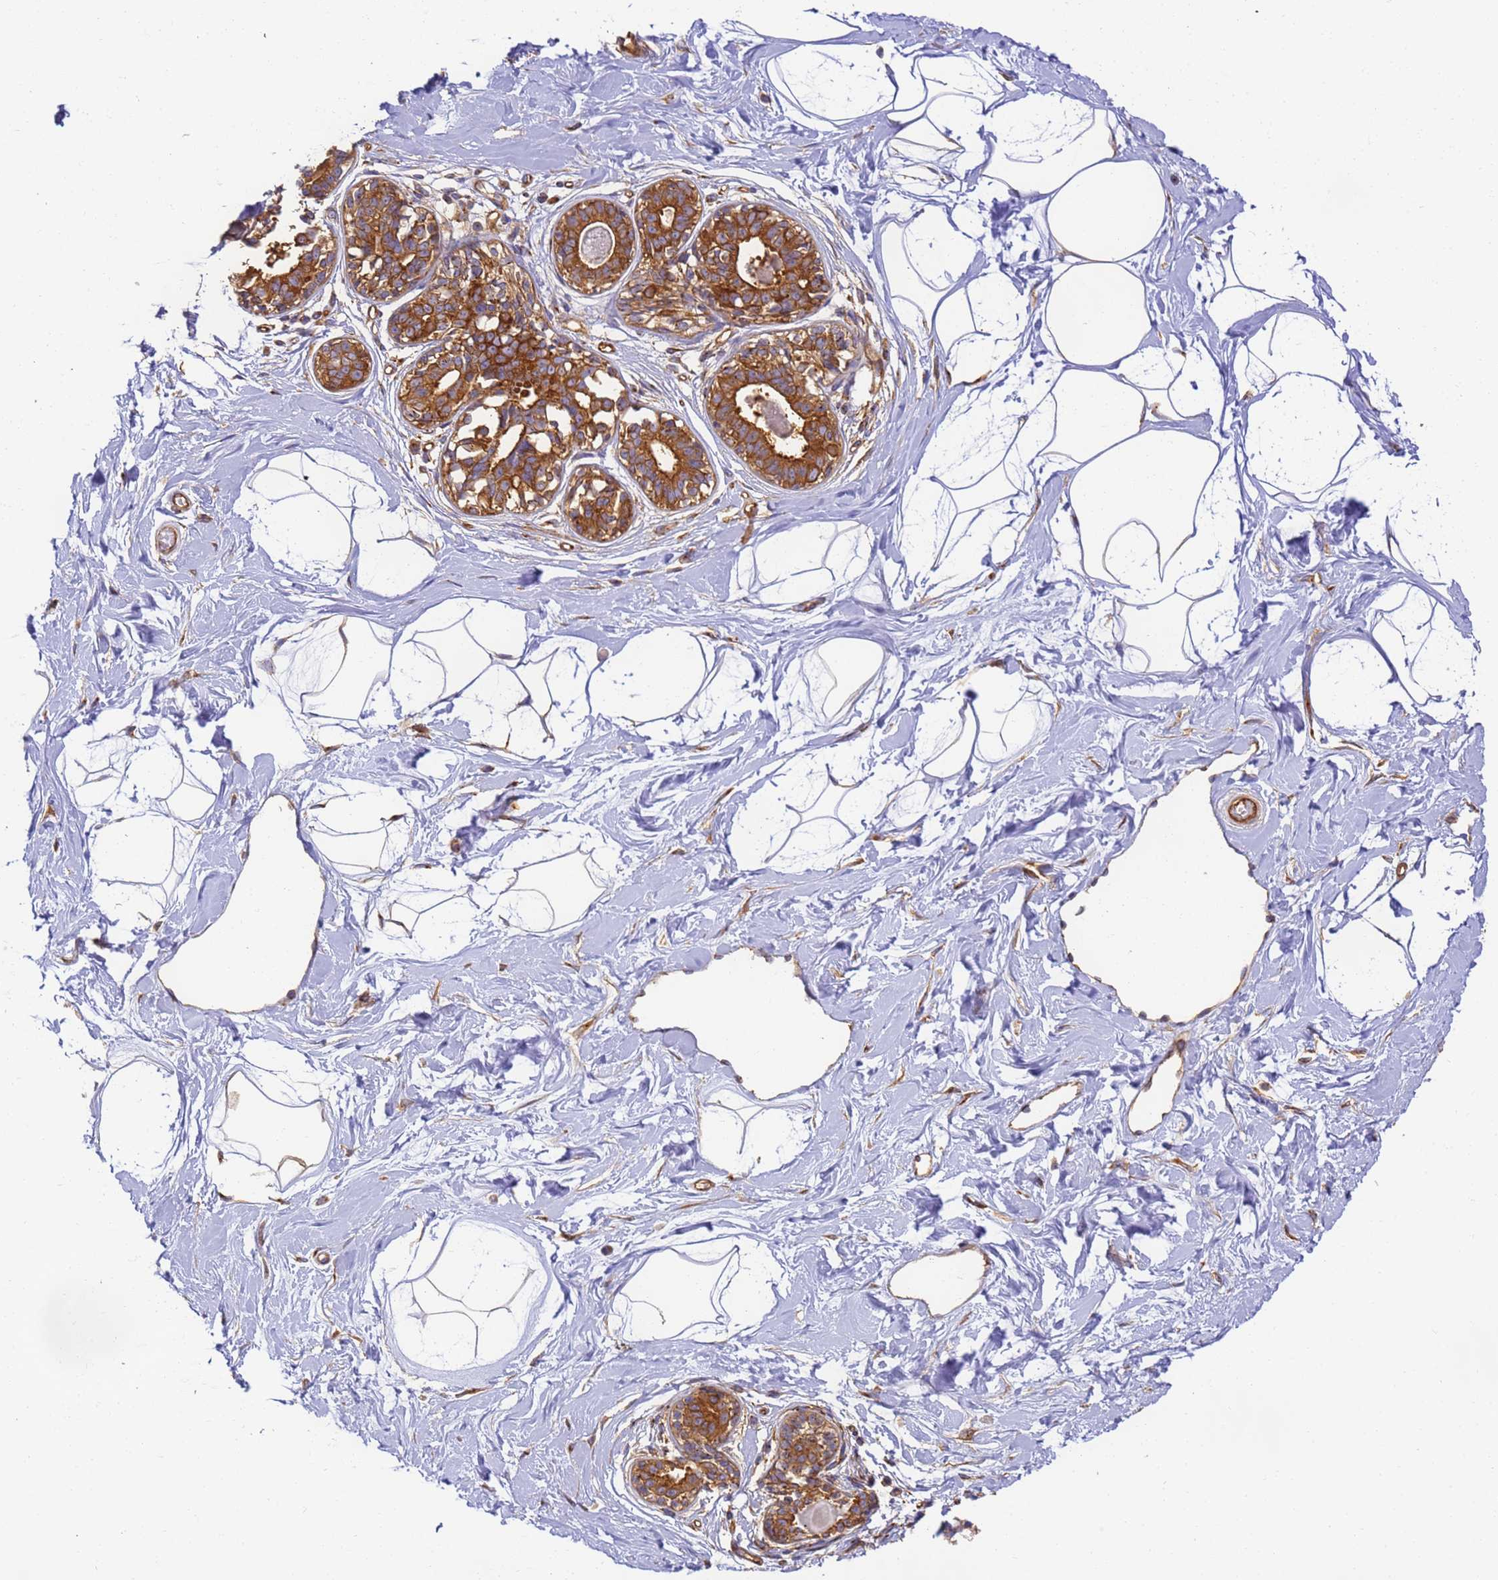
{"staining": {"intensity": "negative", "quantity": "none", "location": "none"}, "tissue": "breast", "cell_type": "Adipocytes", "image_type": "normal", "snomed": [{"axis": "morphology", "description": "Normal tissue, NOS"}, {"axis": "topography", "description": "Breast"}], "caption": "This is an immunohistochemistry (IHC) image of benign human breast. There is no positivity in adipocytes.", "gene": "DYNC1I2", "patient": {"sex": "female", "age": 45}}